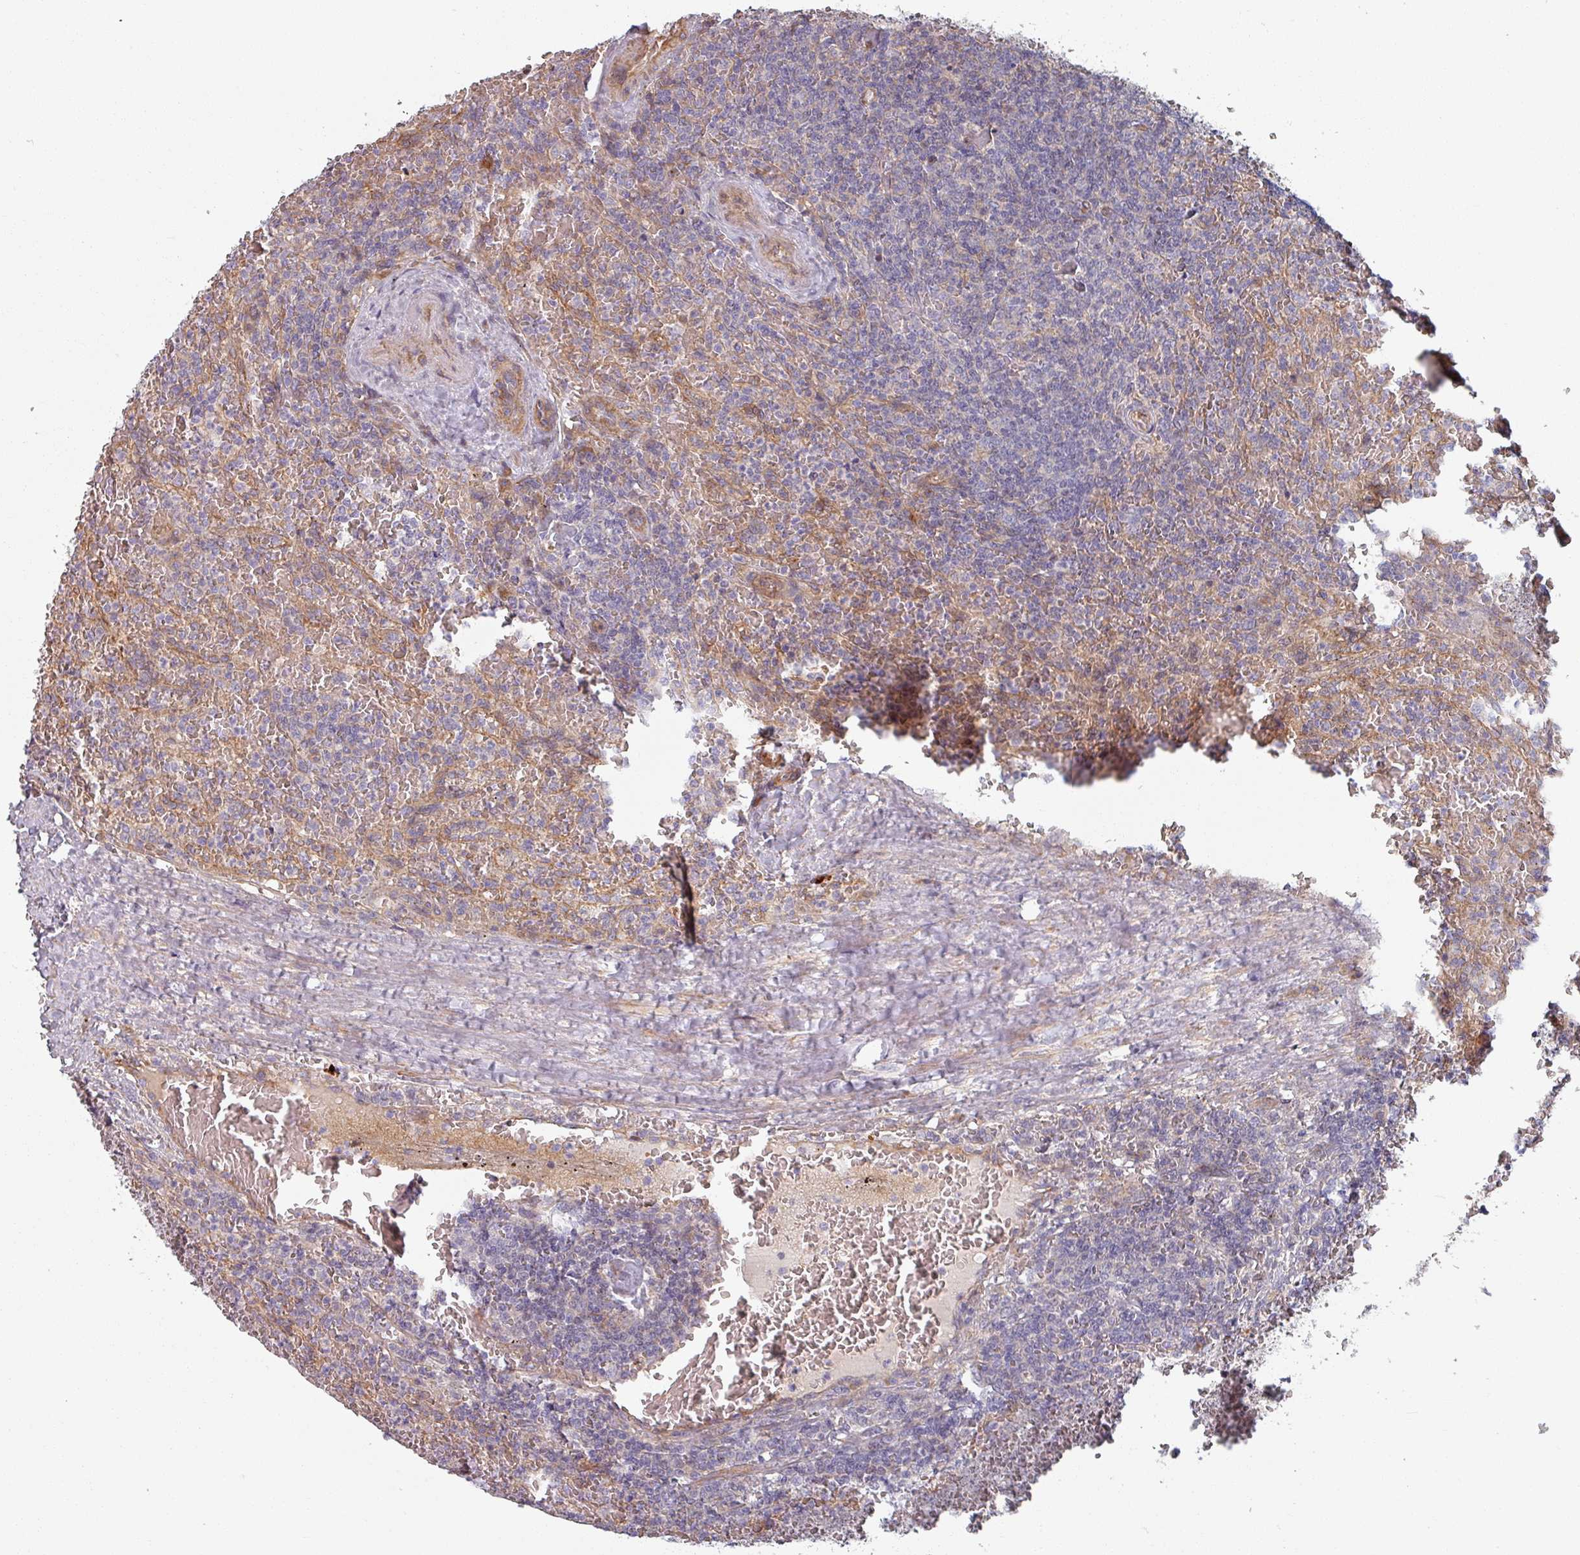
{"staining": {"intensity": "negative", "quantity": "none", "location": "none"}, "tissue": "lymphoma", "cell_type": "Tumor cells", "image_type": "cancer", "snomed": [{"axis": "morphology", "description": "Malignant lymphoma, non-Hodgkin's type, Low grade"}, {"axis": "topography", "description": "Spleen"}], "caption": "Protein analysis of lymphoma exhibits no significant positivity in tumor cells.", "gene": "C4BPB", "patient": {"sex": "female", "age": 64}}